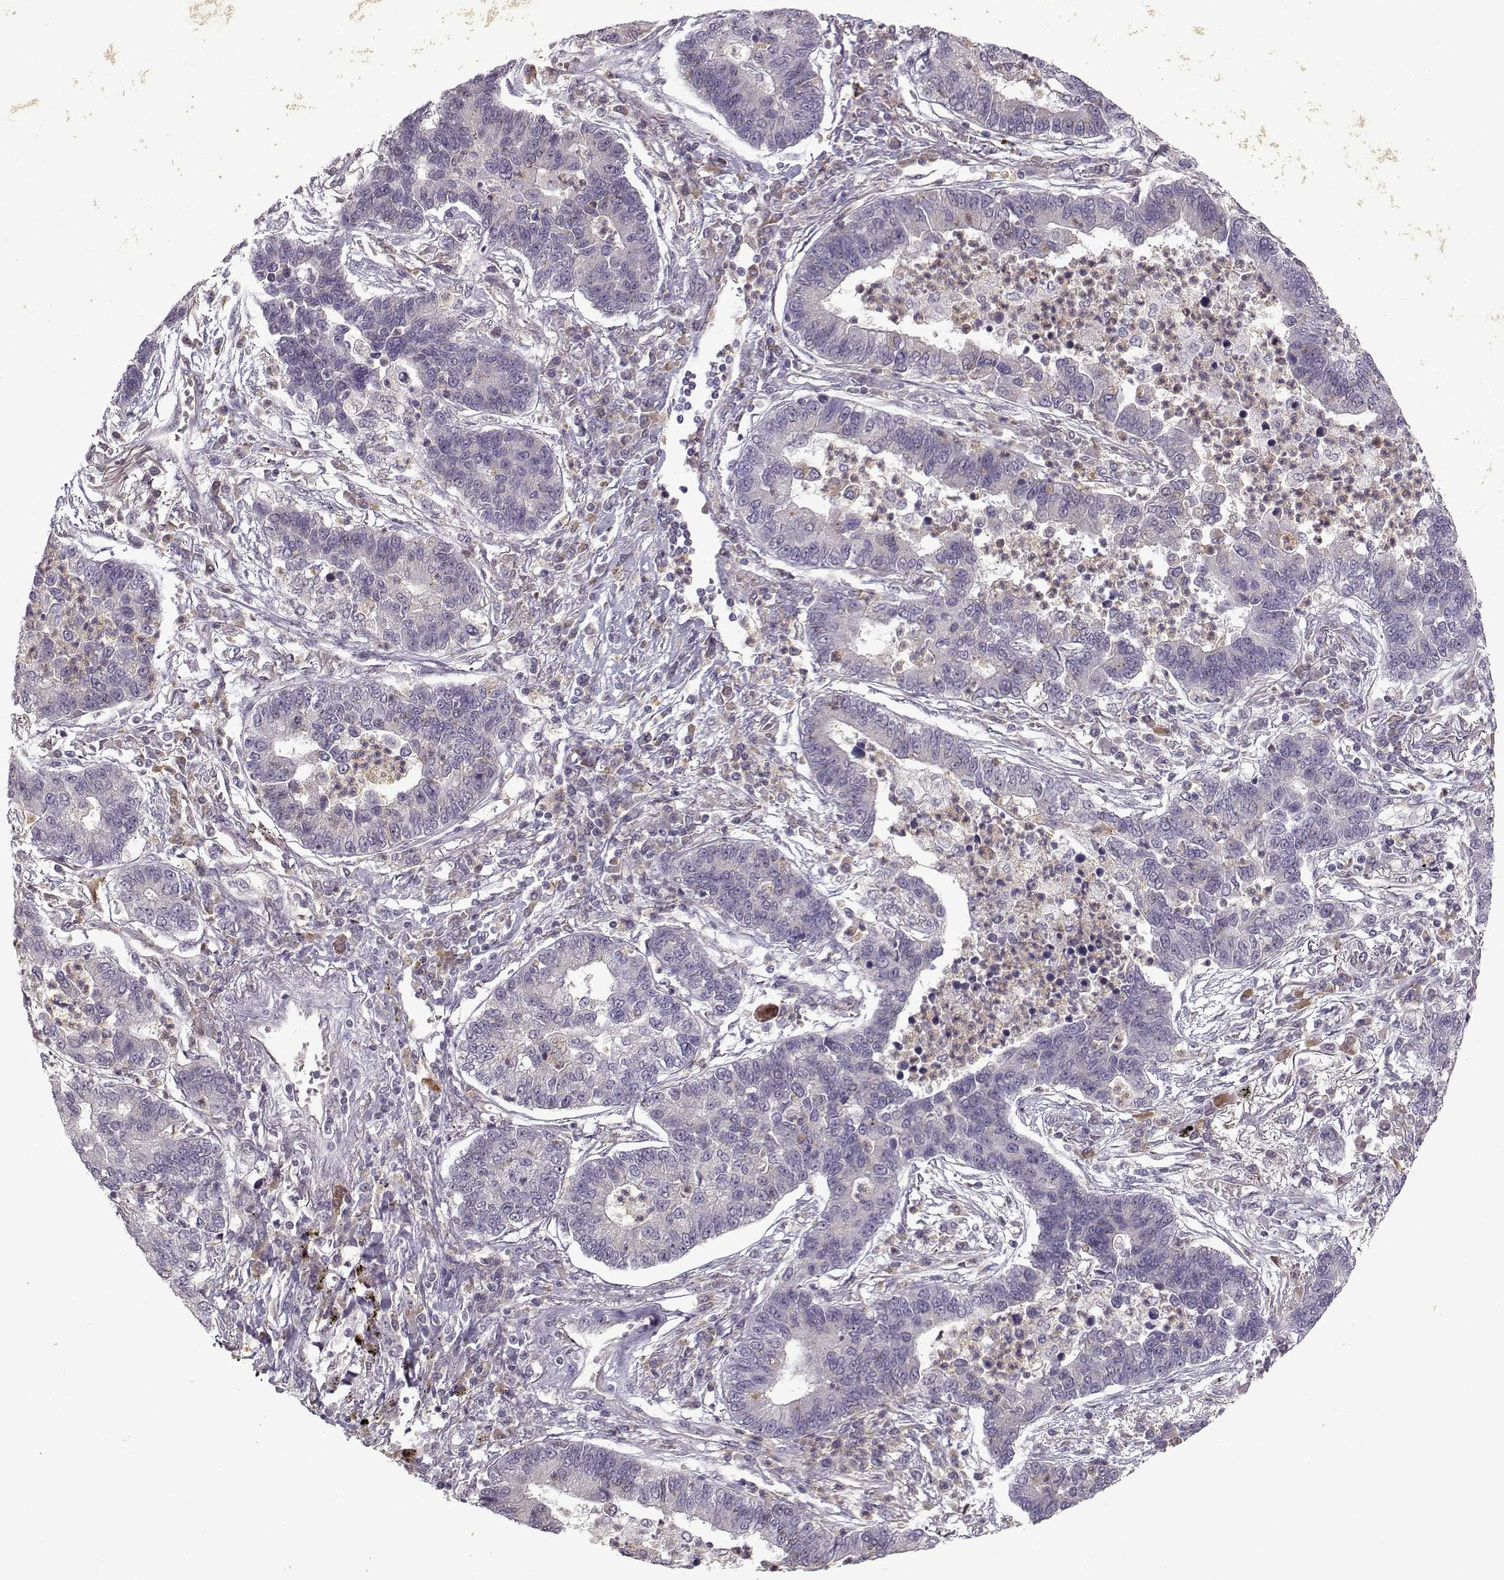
{"staining": {"intensity": "negative", "quantity": "none", "location": "none"}, "tissue": "lung cancer", "cell_type": "Tumor cells", "image_type": "cancer", "snomed": [{"axis": "morphology", "description": "Adenocarcinoma, NOS"}, {"axis": "topography", "description": "Lung"}], "caption": "This is a image of immunohistochemistry (IHC) staining of lung cancer, which shows no positivity in tumor cells. (Immunohistochemistry (ihc), brightfield microscopy, high magnification).", "gene": "OPRD1", "patient": {"sex": "female", "age": 57}}